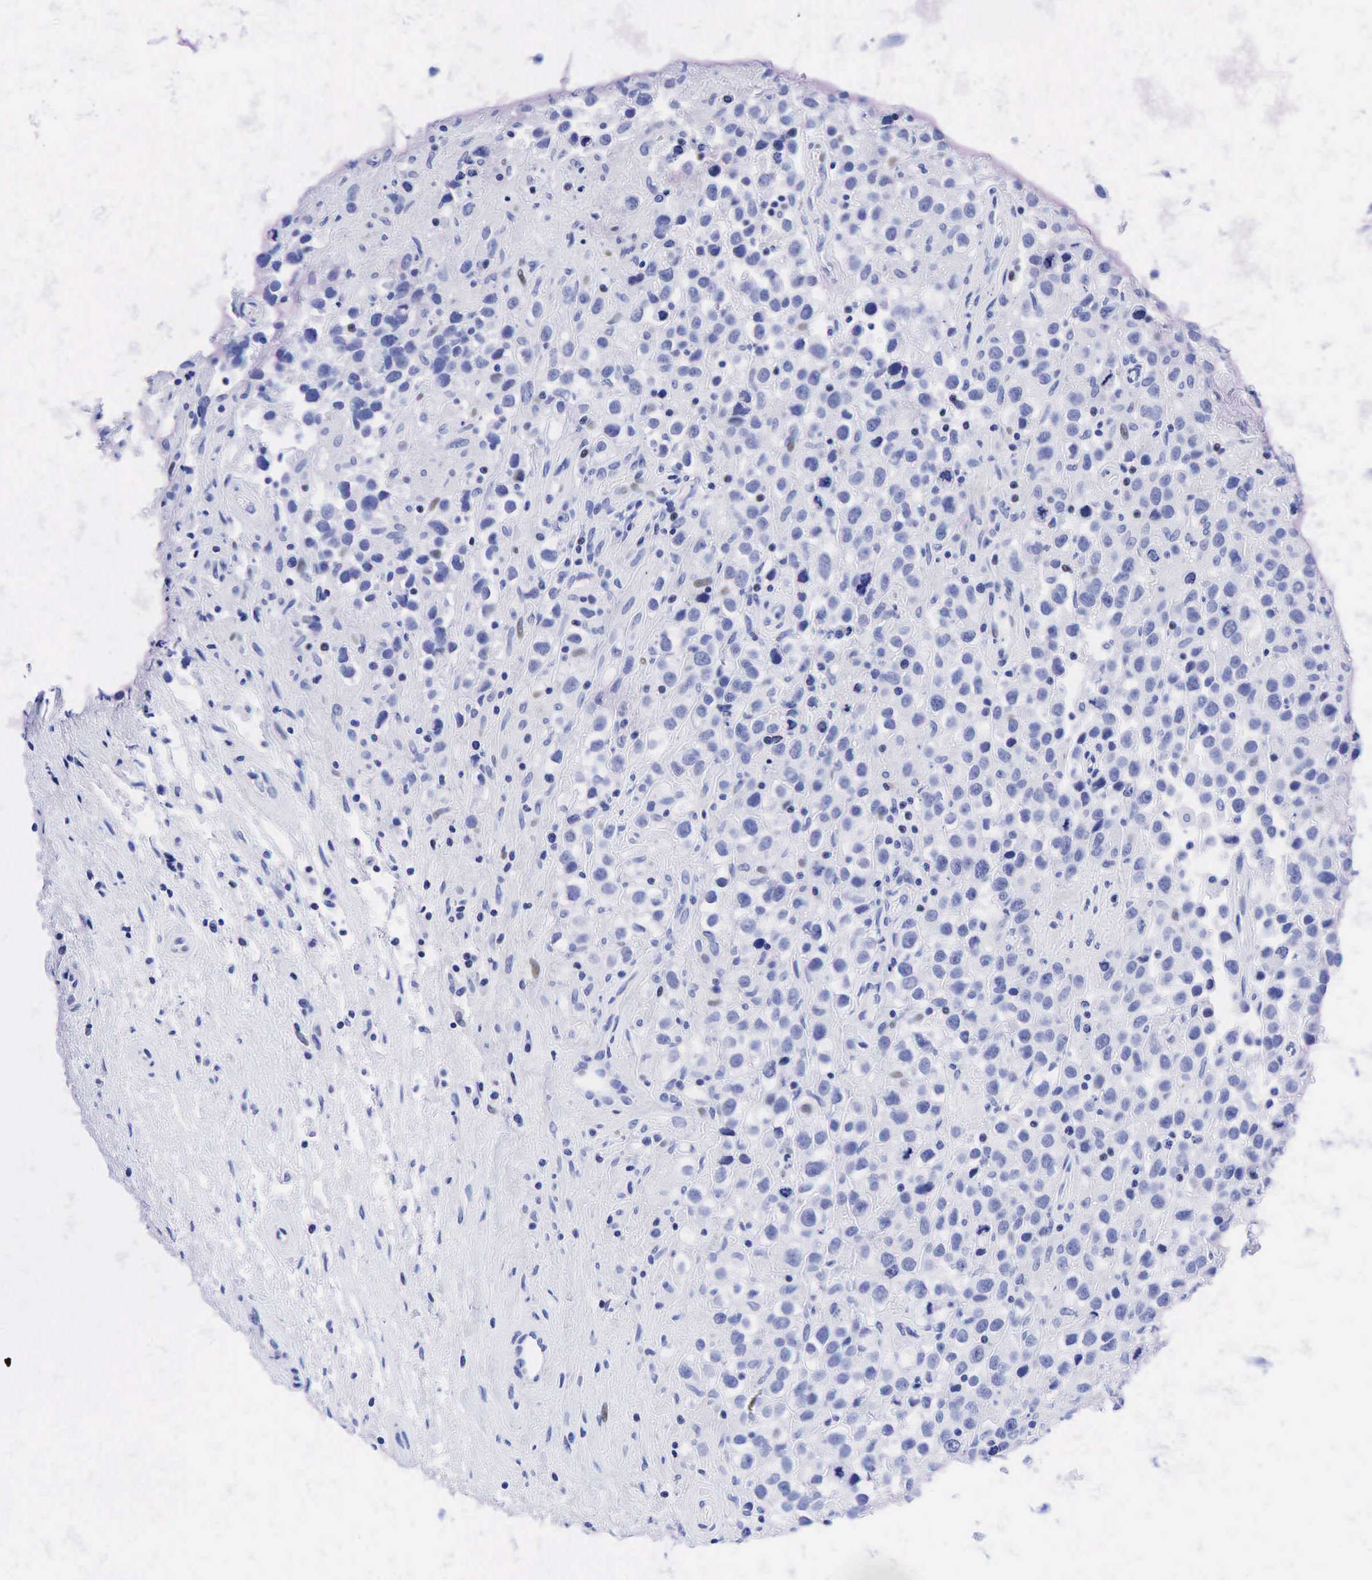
{"staining": {"intensity": "weak", "quantity": "<25%", "location": "nuclear"}, "tissue": "testis cancer", "cell_type": "Tumor cells", "image_type": "cancer", "snomed": [{"axis": "morphology", "description": "Seminoma, NOS"}, {"axis": "topography", "description": "Testis"}], "caption": "An image of seminoma (testis) stained for a protein exhibits no brown staining in tumor cells.", "gene": "CEACAM5", "patient": {"sex": "male", "age": 43}}